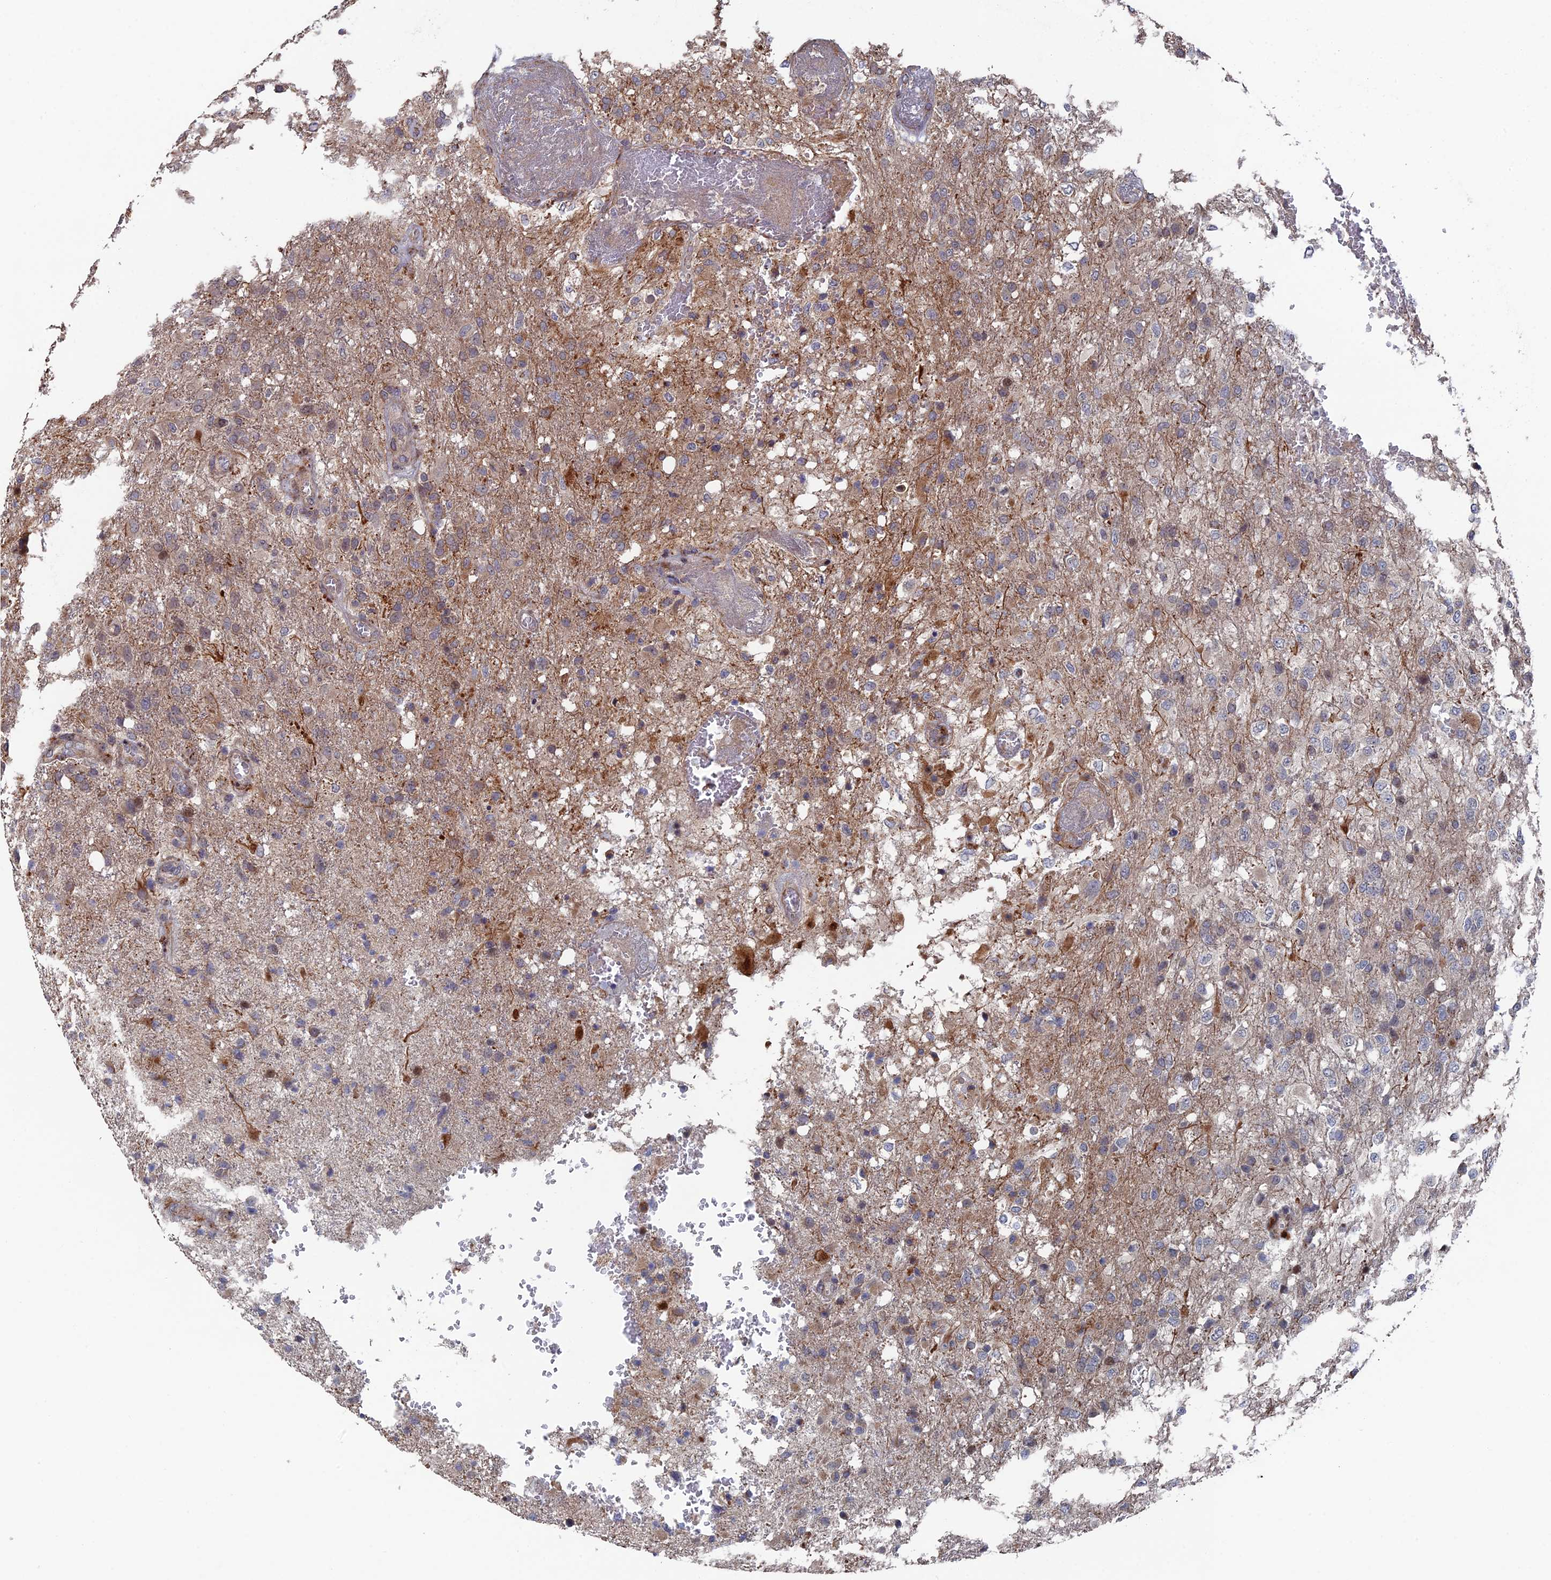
{"staining": {"intensity": "moderate", "quantity": "<25%", "location": "cytoplasmic/membranous"}, "tissue": "glioma", "cell_type": "Tumor cells", "image_type": "cancer", "snomed": [{"axis": "morphology", "description": "Glioma, malignant, High grade"}, {"axis": "topography", "description": "Brain"}], "caption": "DAB (3,3'-diaminobenzidine) immunohistochemical staining of malignant high-grade glioma exhibits moderate cytoplasmic/membranous protein staining in about <25% of tumor cells.", "gene": "GTF2IRD1", "patient": {"sex": "female", "age": 74}}